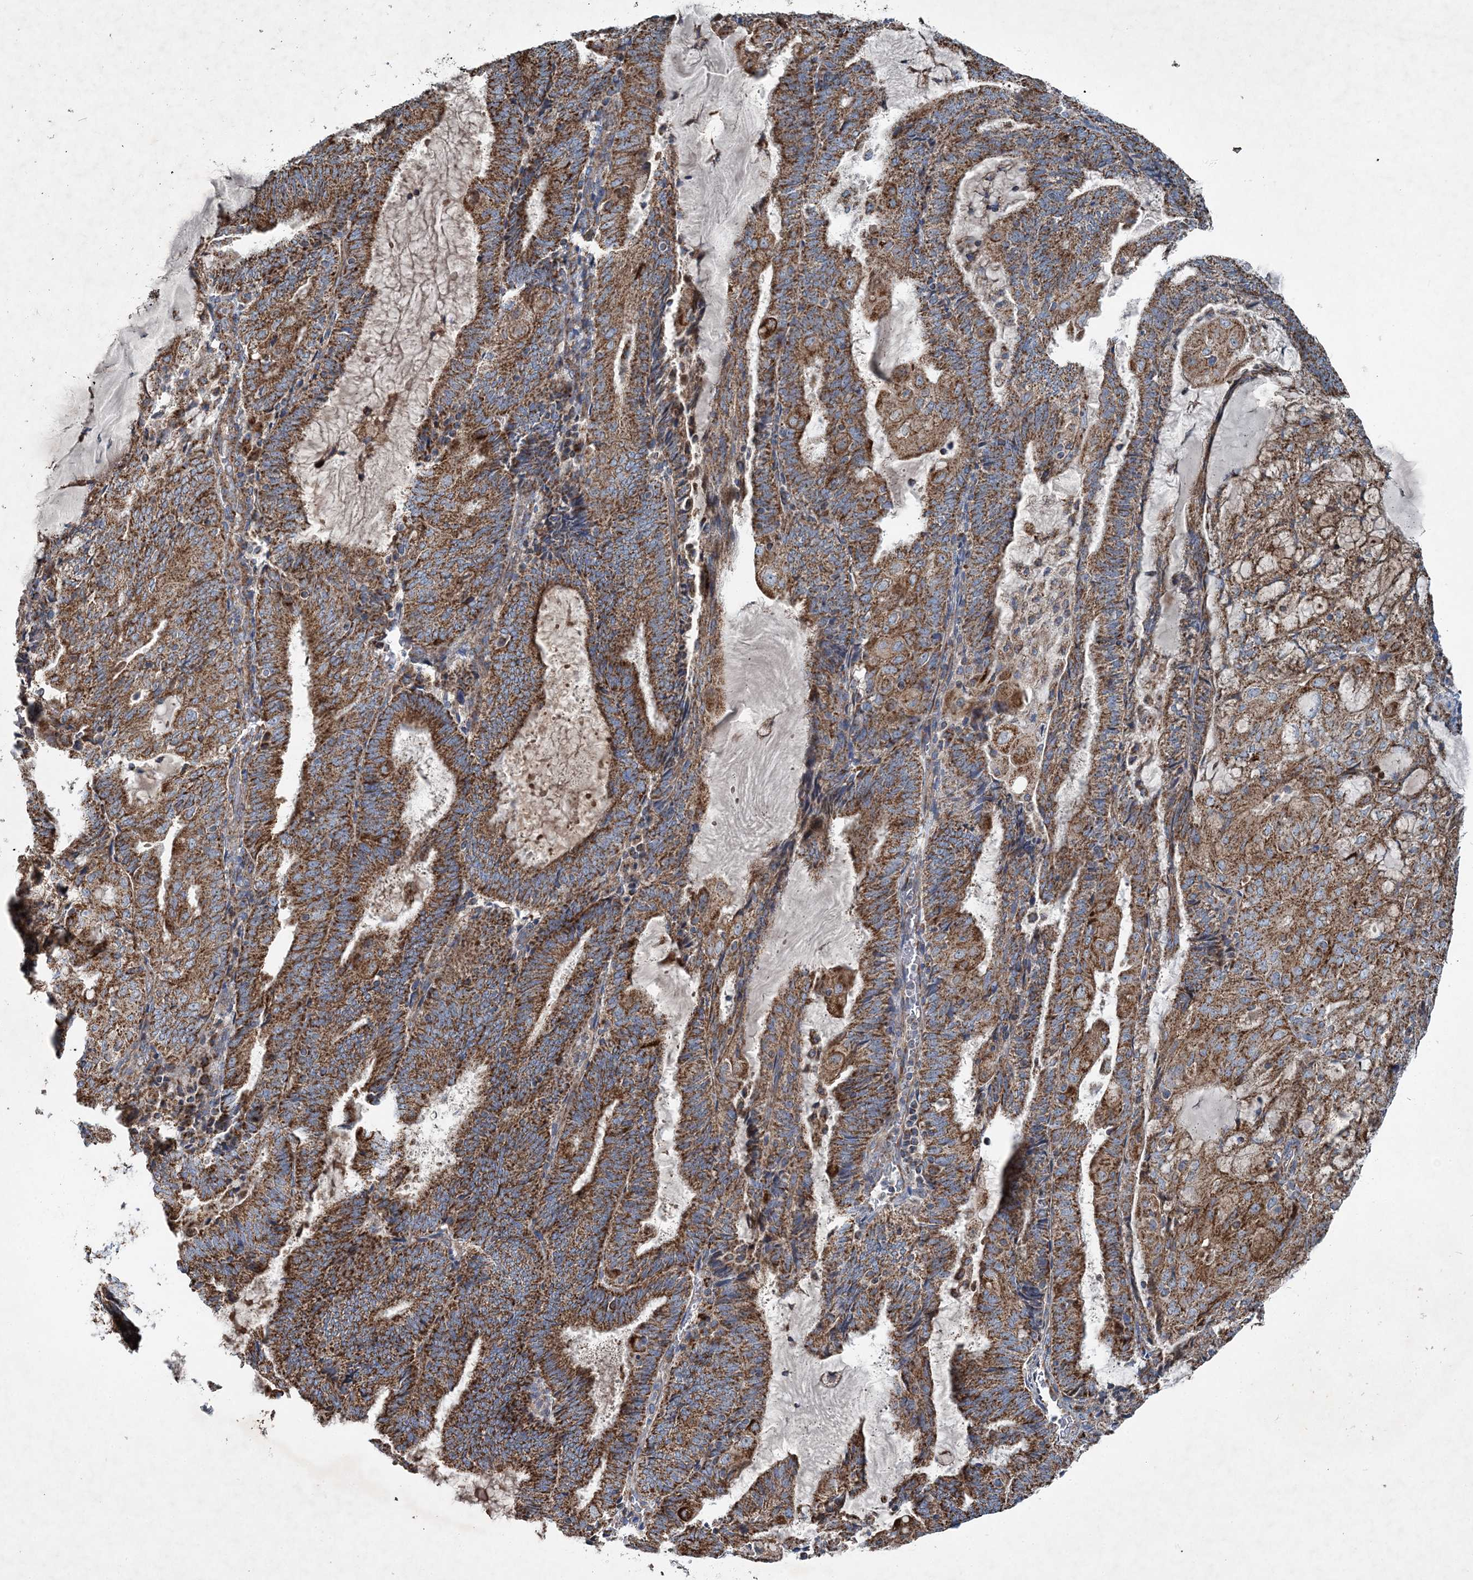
{"staining": {"intensity": "strong", "quantity": ">75%", "location": "cytoplasmic/membranous"}, "tissue": "endometrial cancer", "cell_type": "Tumor cells", "image_type": "cancer", "snomed": [{"axis": "morphology", "description": "Adenocarcinoma, NOS"}, {"axis": "topography", "description": "Endometrium"}], "caption": "Human endometrial cancer (adenocarcinoma) stained with a protein marker shows strong staining in tumor cells.", "gene": "SPAG16", "patient": {"sex": "female", "age": 81}}